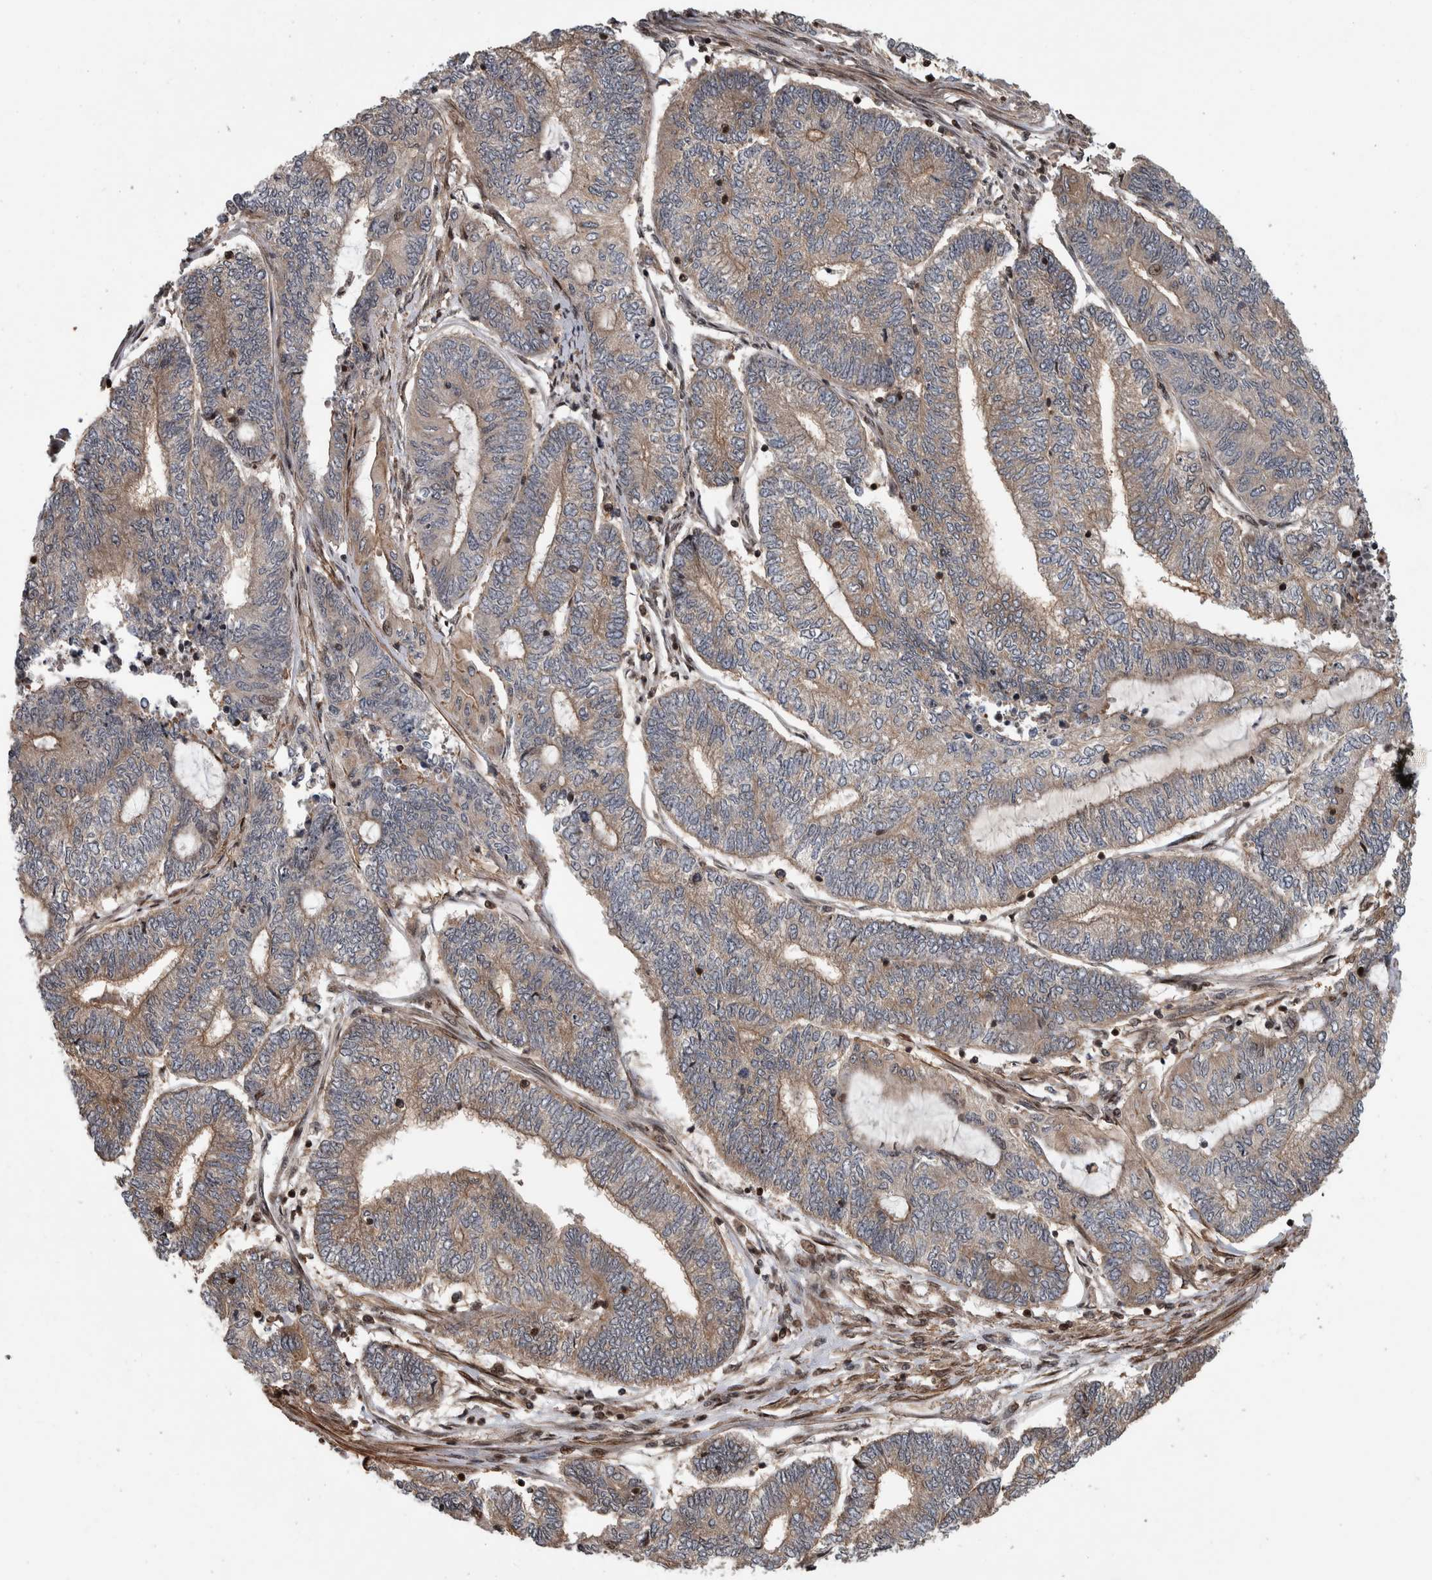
{"staining": {"intensity": "weak", "quantity": ">75%", "location": "cytoplasmic/membranous"}, "tissue": "endometrial cancer", "cell_type": "Tumor cells", "image_type": "cancer", "snomed": [{"axis": "morphology", "description": "Adenocarcinoma, NOS"}, {"axis": "topography", "description": "Uterus"}, {"axis": "topography", "description": "Endometrium"}], "caption": "Protein expression analysis of human endometrial cancer (adenocarcinoma) reveals weak cytoplasmic/membranous staining in about >75% of tumor cells.", "gene": "ARFGEF1", "patient": {"sex": "female", "age": 70}}